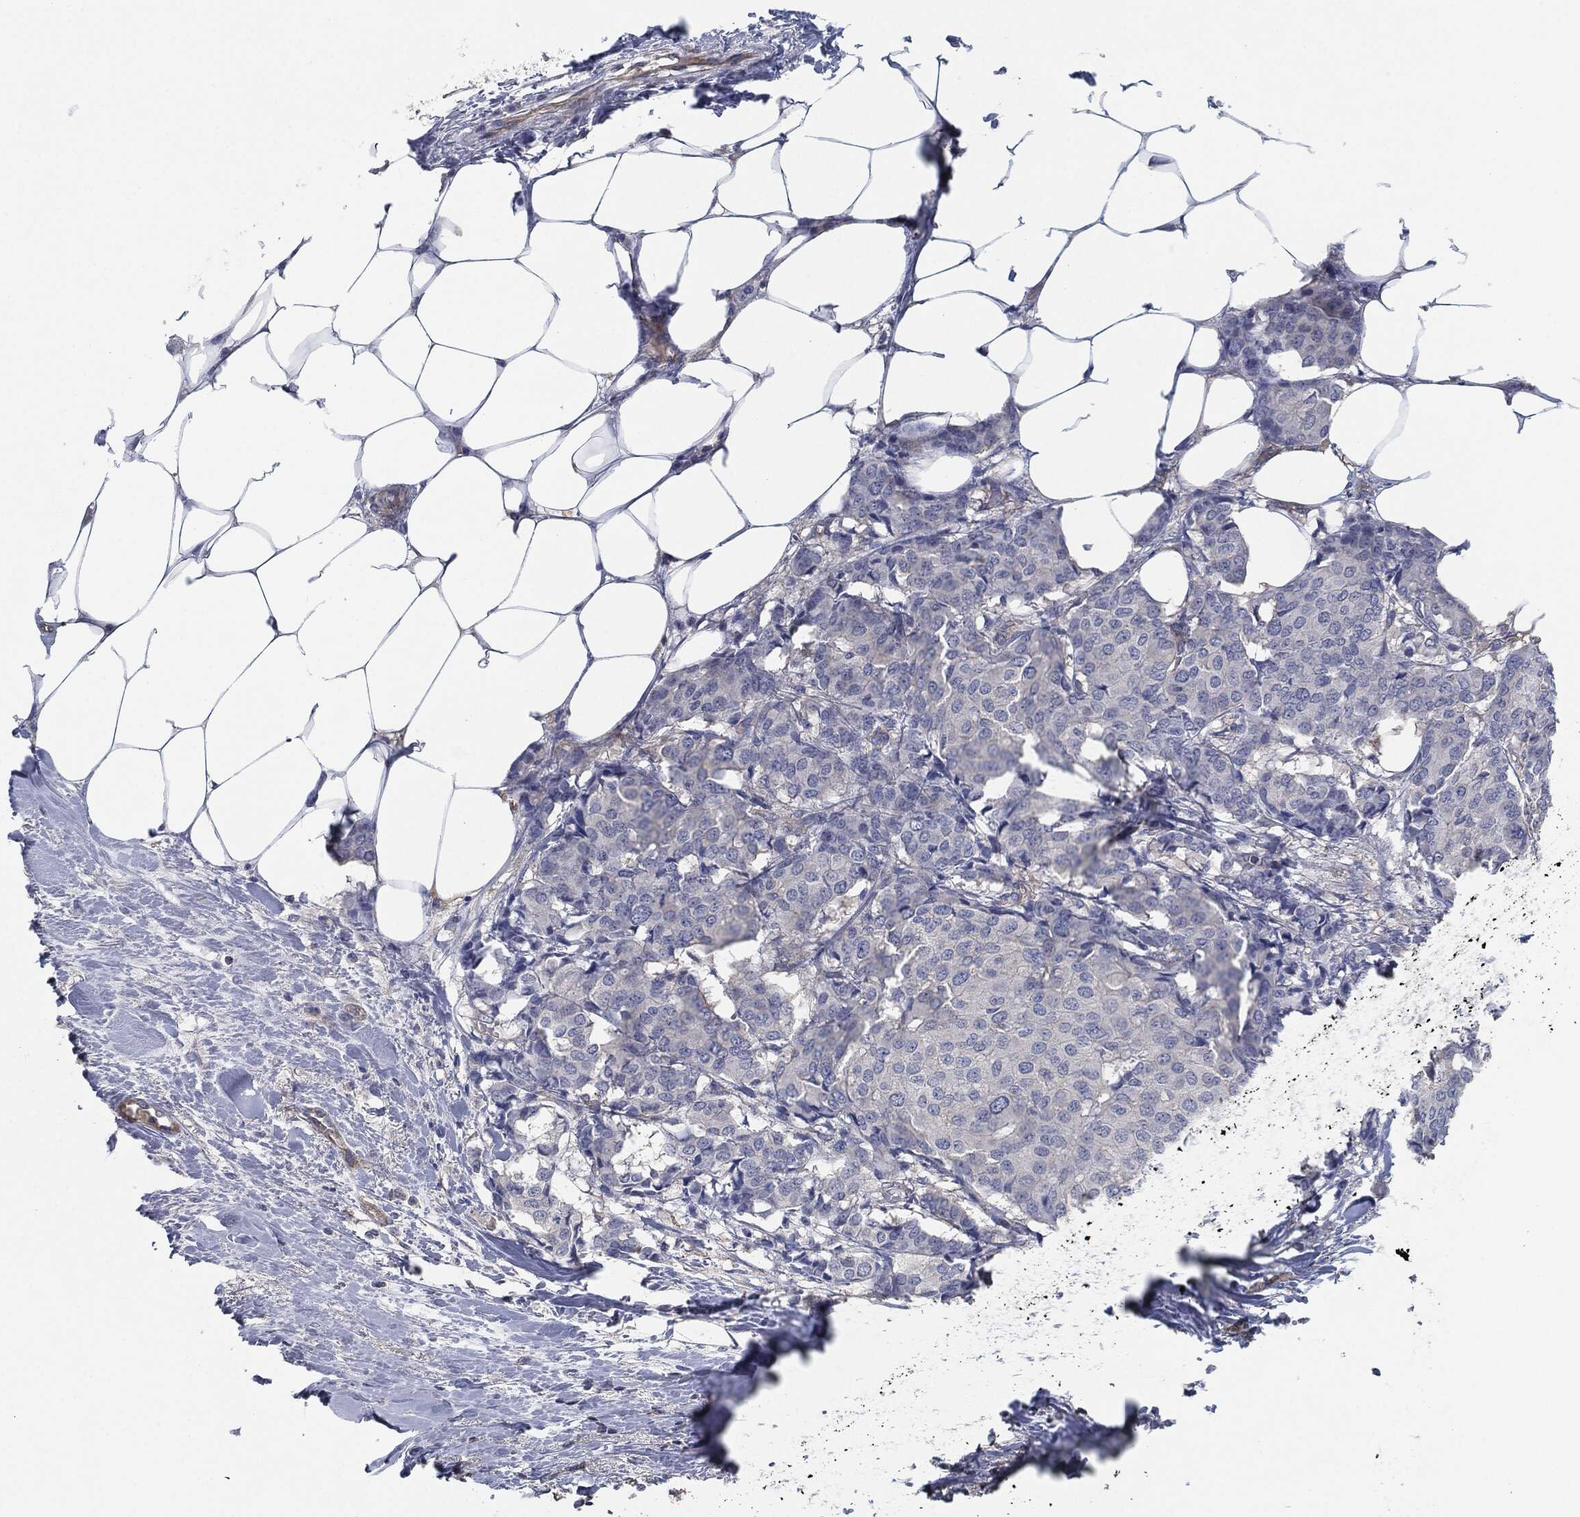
{"staining": {"intensity": "negative", "quantity": "none", "location": "none"}, "tissue": "breast cancer", "cell_type": "Tumor cells", "image_type": "cancer", "snomed": [{"axis": "morphology", "description": "Duct carcinoma"}, {"axis": "topography", "description": "Breast"}], "caption": "Histopathology image shows no protein staining in tumor cells of breast cancer (invasive ductal carcinoma) tissue.", "gene": "CD27", "patient": {"sex": "female", "age": 75}}